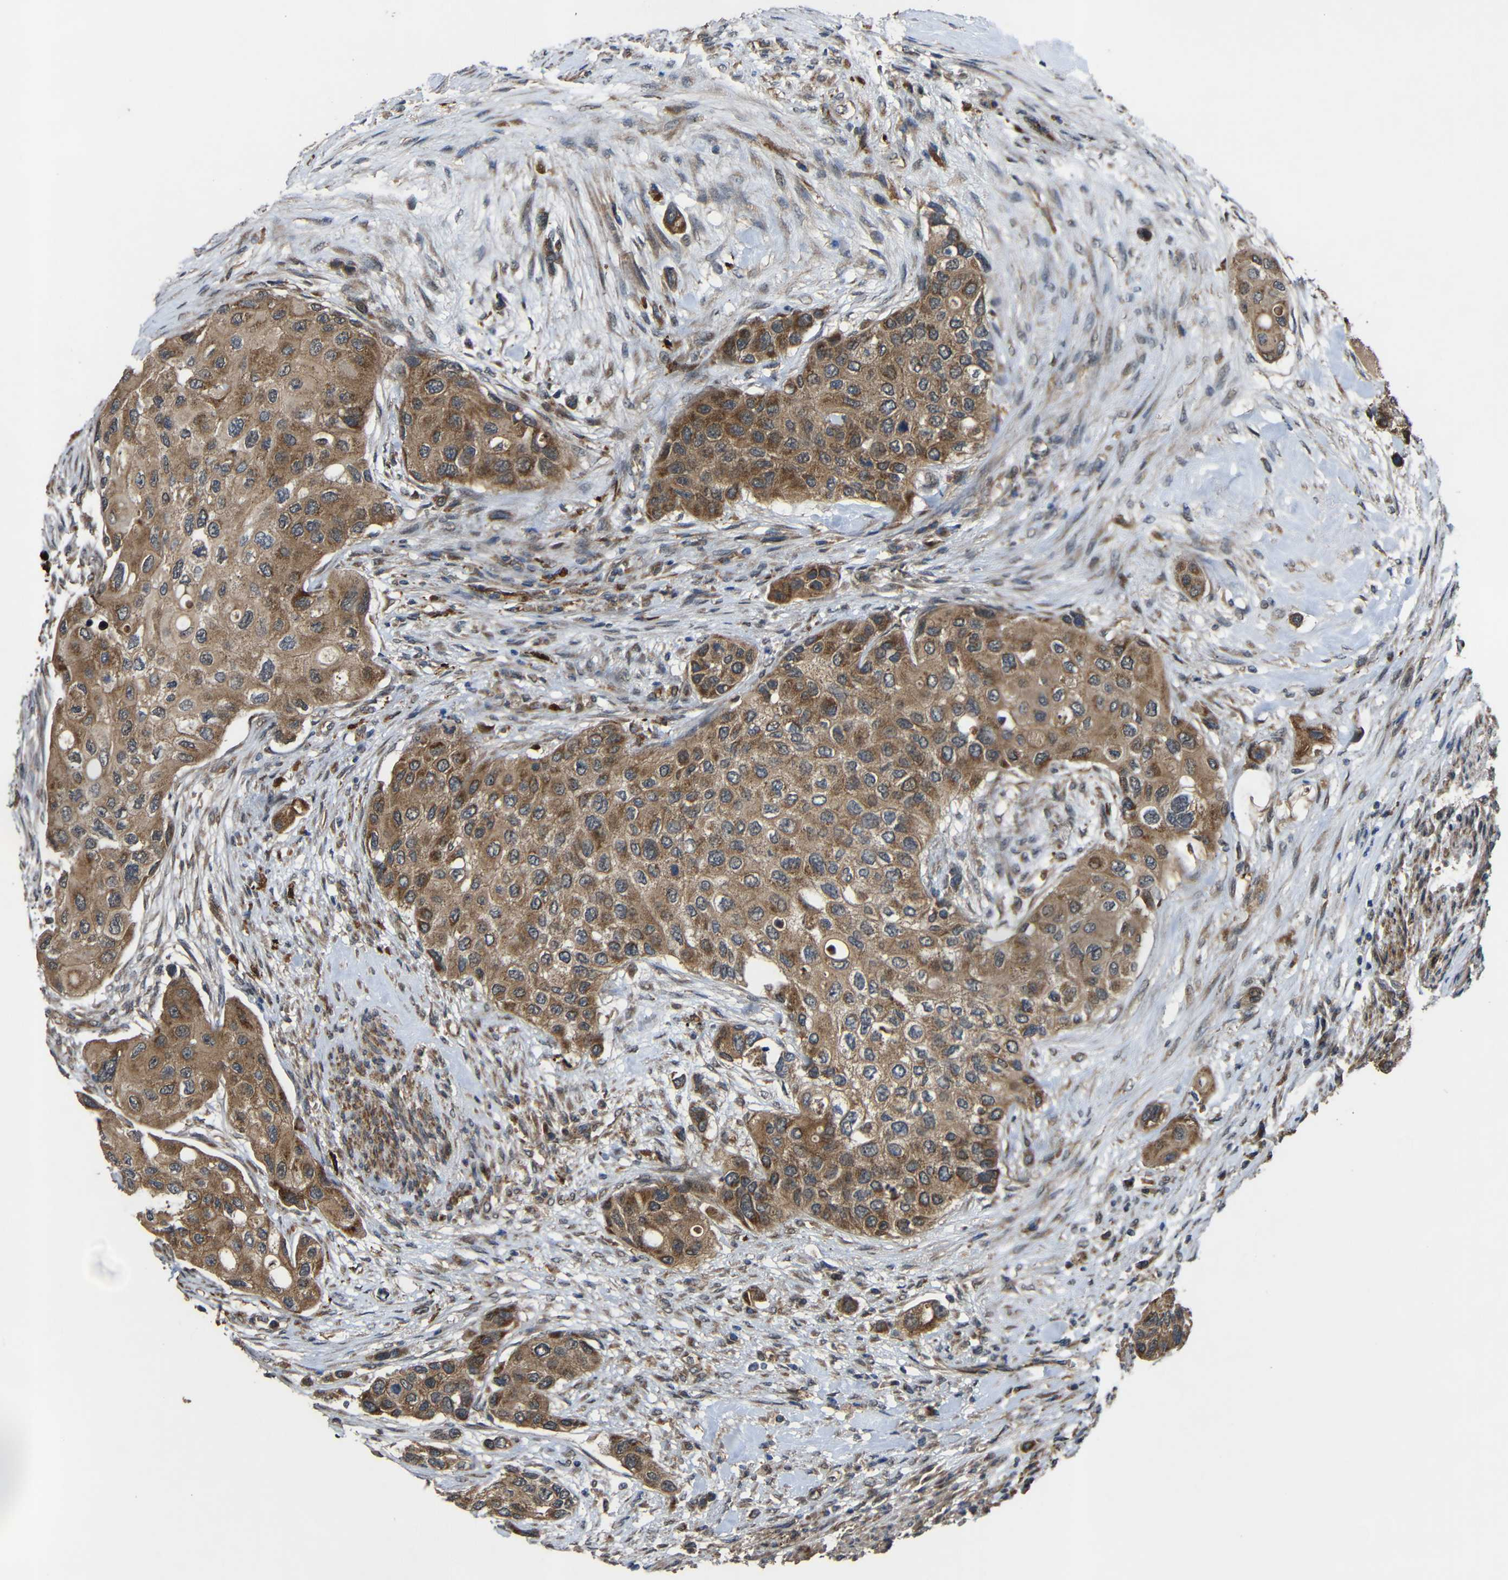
{"staining": {"intensity": "moderate", "quantity": ">75%", "location": "cytoplasmic/membranous"}, "tissue": "urothelial cancer", "cell_type": "Tumor cells", "image_type": "cancer", "snomed": [{"axis": "morphology", "description": "Urothelial carcinoma, High grade"}, {"axis": "topography", "description": "Urinary bladder"}], "caption": "An image of human urothelial cancer stained for a protein displays moderate cytoplasmic/membranous brown staining in tumor cells. (DAB (3,3'-diaminobenzidine) = brown stain, brightfield microscopy at high magnification).", "gene": "C1GALT1", "patient": {"sex": "female", "age": 56}}